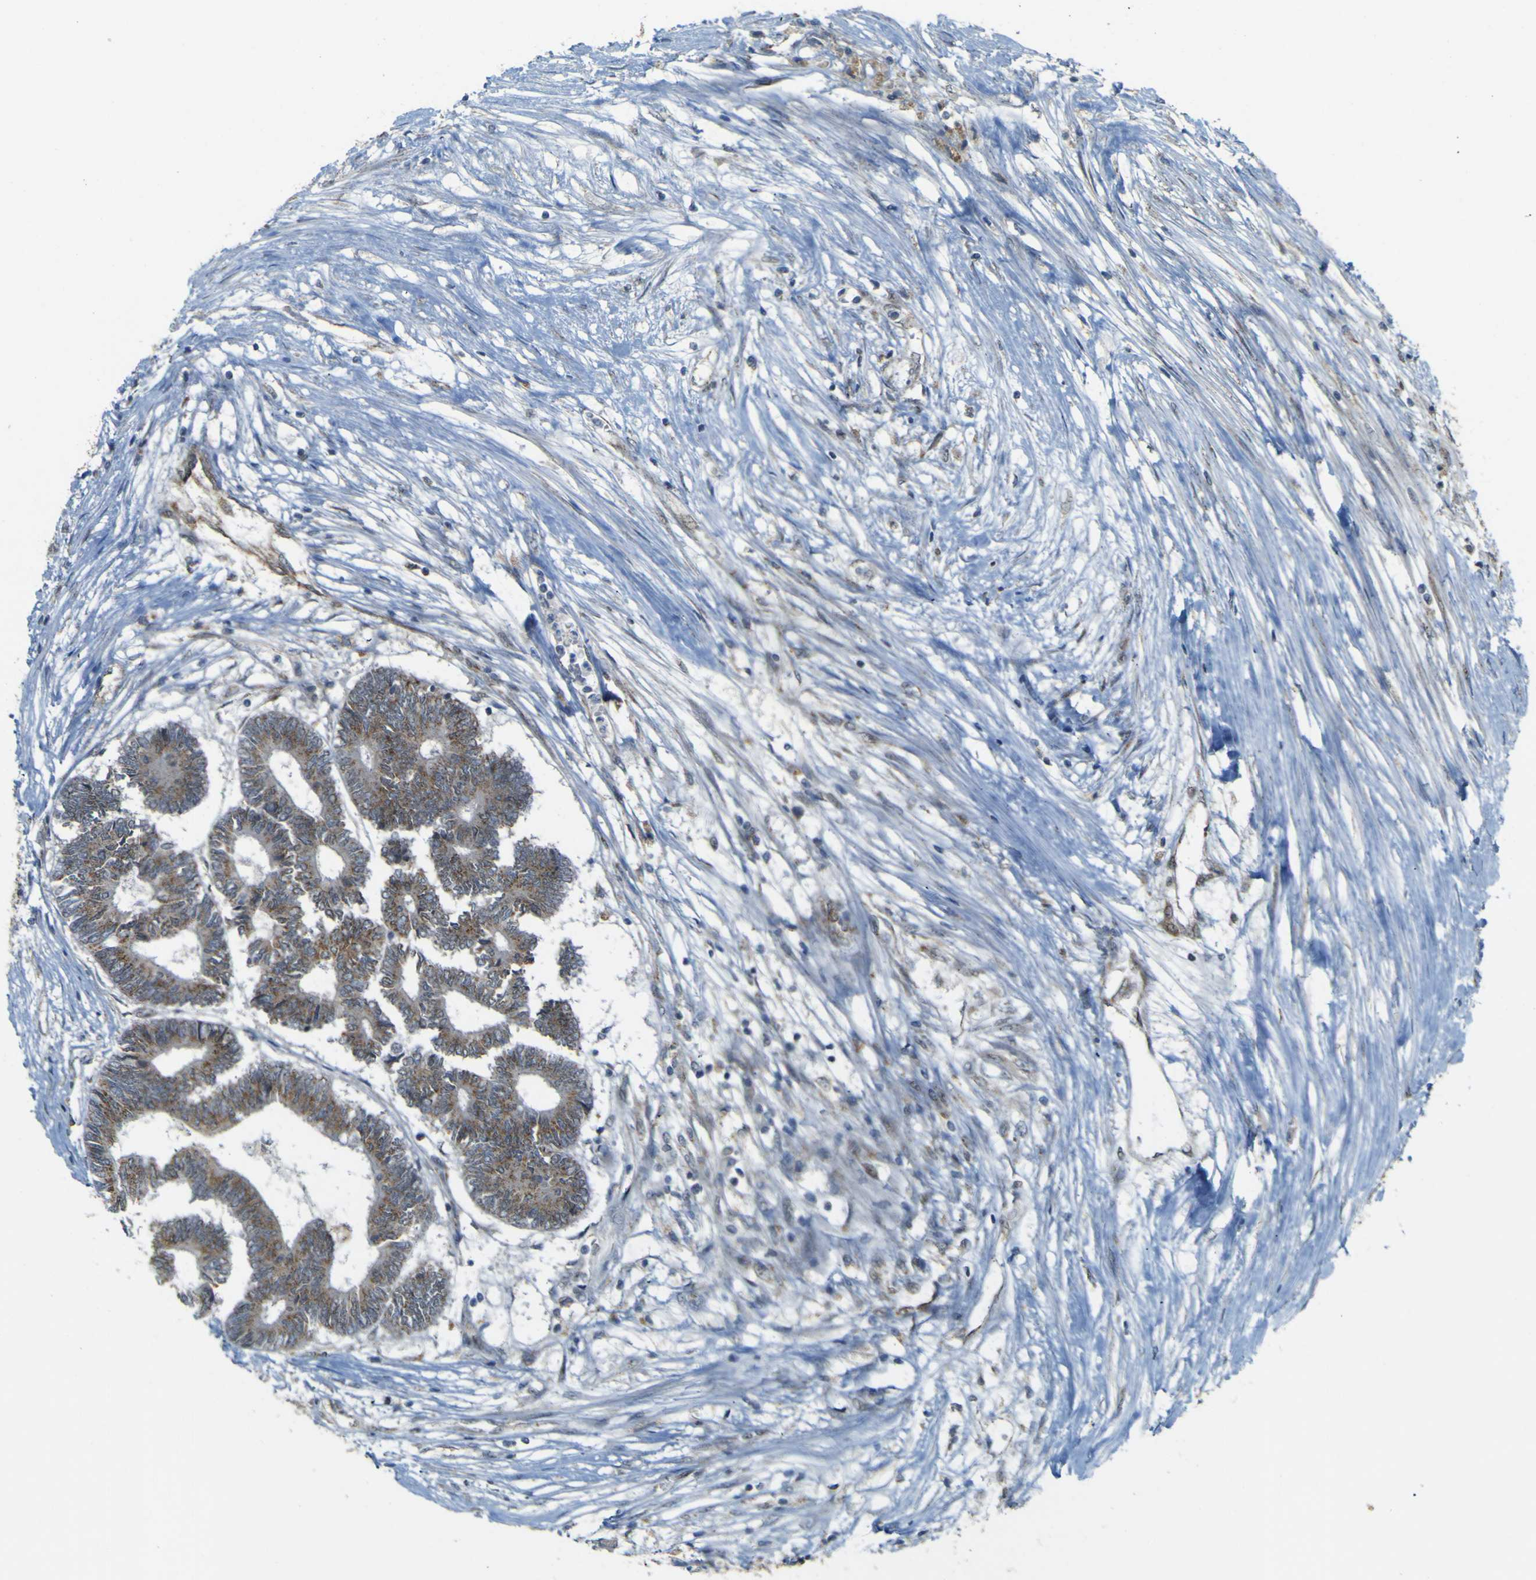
{"staining": {"intensity": "strong", "quantity": ">75%", "location": "cytoplasmic/membranous"}, "tissue": "colorectal cancer", "cell_type": "Tumor cells", "image_type": "cancer", "snomed": [{"axis": "morphology", "description": "Adenocarcinoma, NOS"}, {"axis": "topography", "description": "Rectum"}], "caption": "Immunohistochemical staining of colorectal adenocarcinoma shows strong cytoplasmic/membranous protein positivity in approximately >75% of tumor cells.", "gene": "ACBD5", "patient": {"sex": "male", "age": 63}}